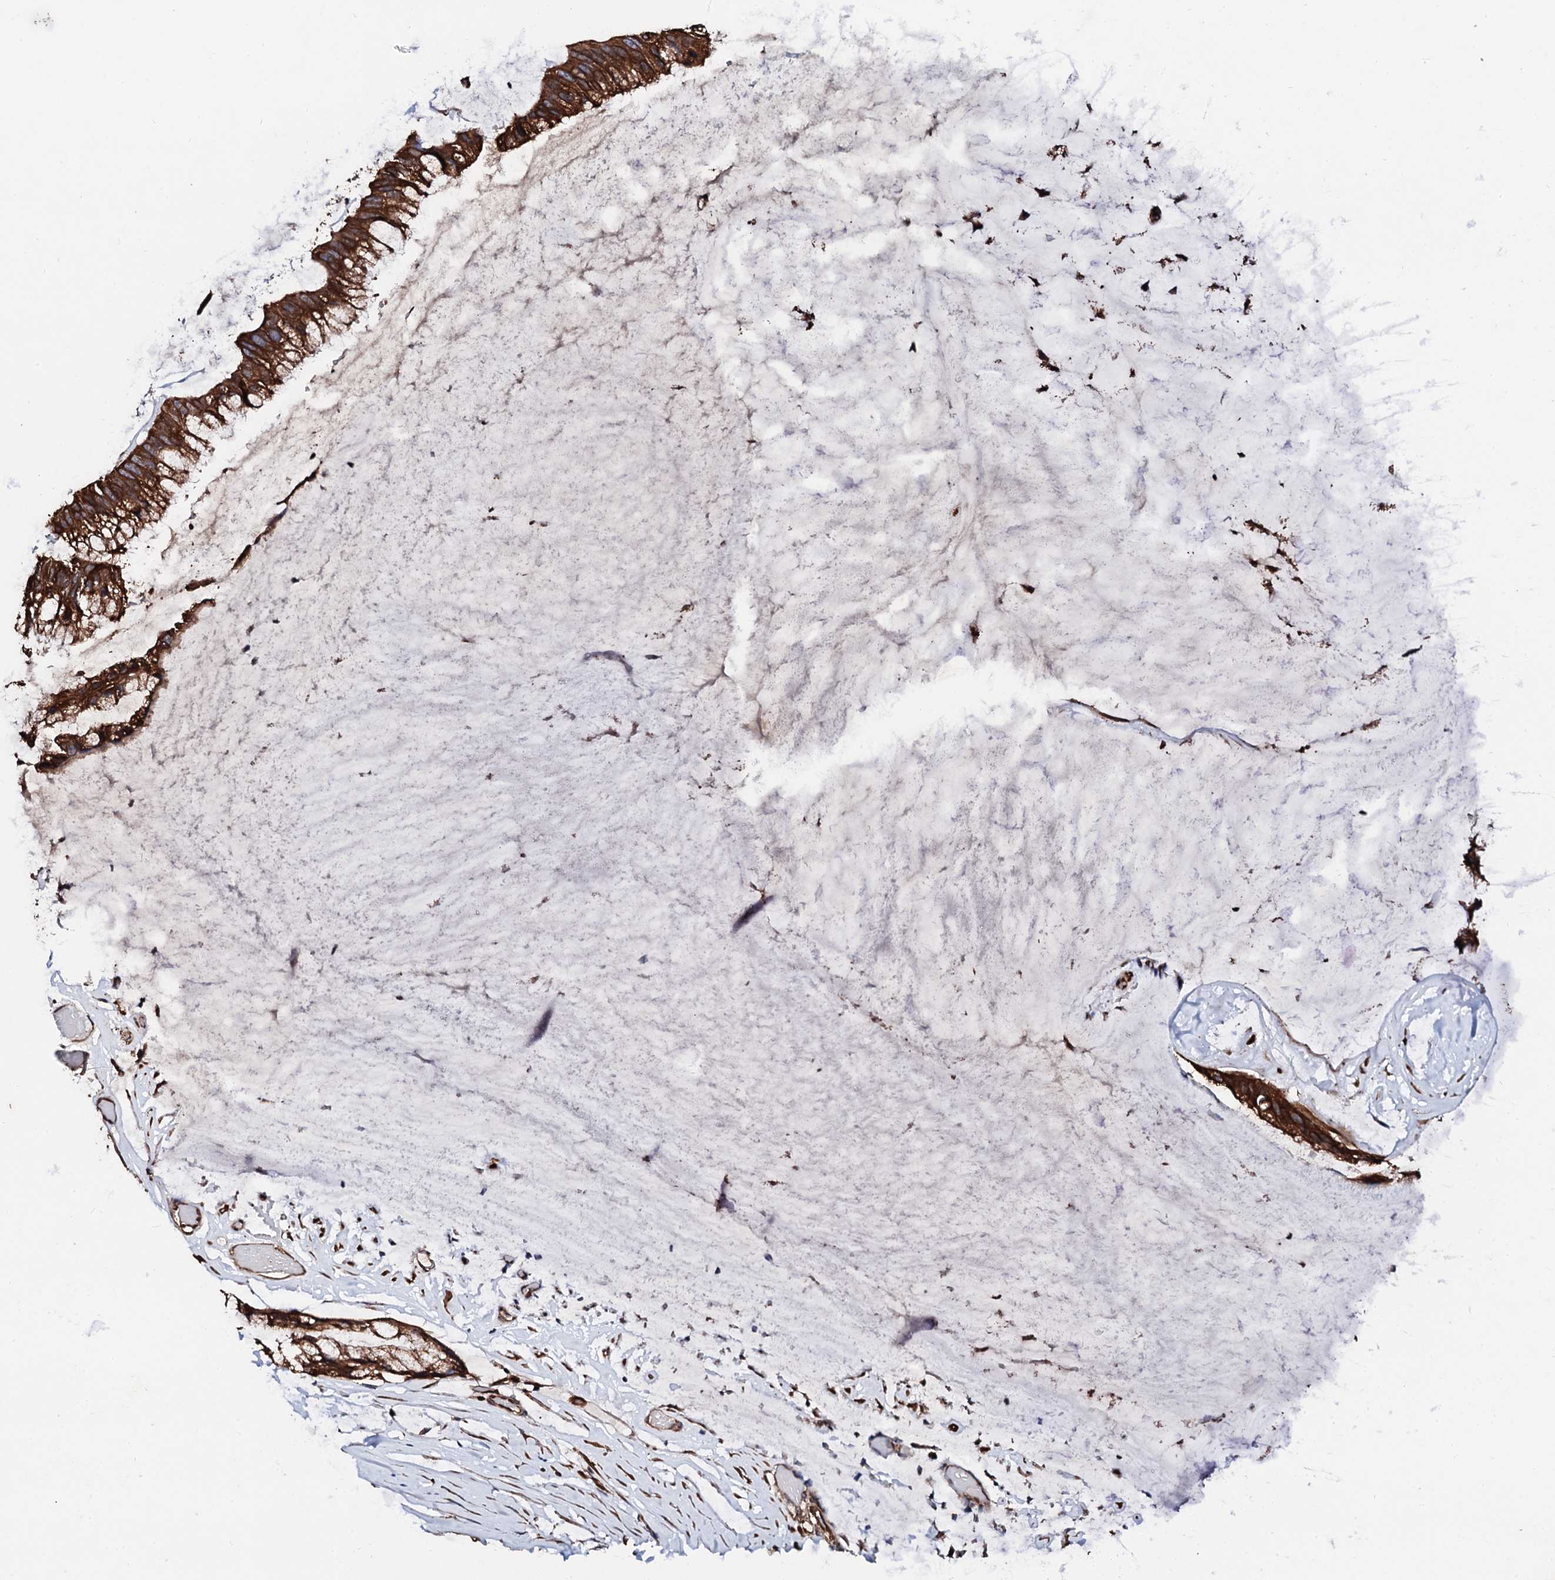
{"staining": {"intensity": "strong", "quantity": ">75%", "location": "cytoplasmic/membranous"}, "tissue": "ovarian cancer", "cell_type": "Tumor cells", "image_type": "cancer", "snomed": [{"axis": "morphology", "description": "Cystadenocarcinoma, mucinous, NOS"}, {"axis": "topography", "description": "Ovary"}], "caption": "Immunohistochemical staining of human mucinous cystadenocarcinoma (ovarian) displays strong cytoplasmic/membranous protein staining in approximately >75% of tumor cells.", "gene": "CKAP5", "patient": {"sex": "female", "age": 39}}